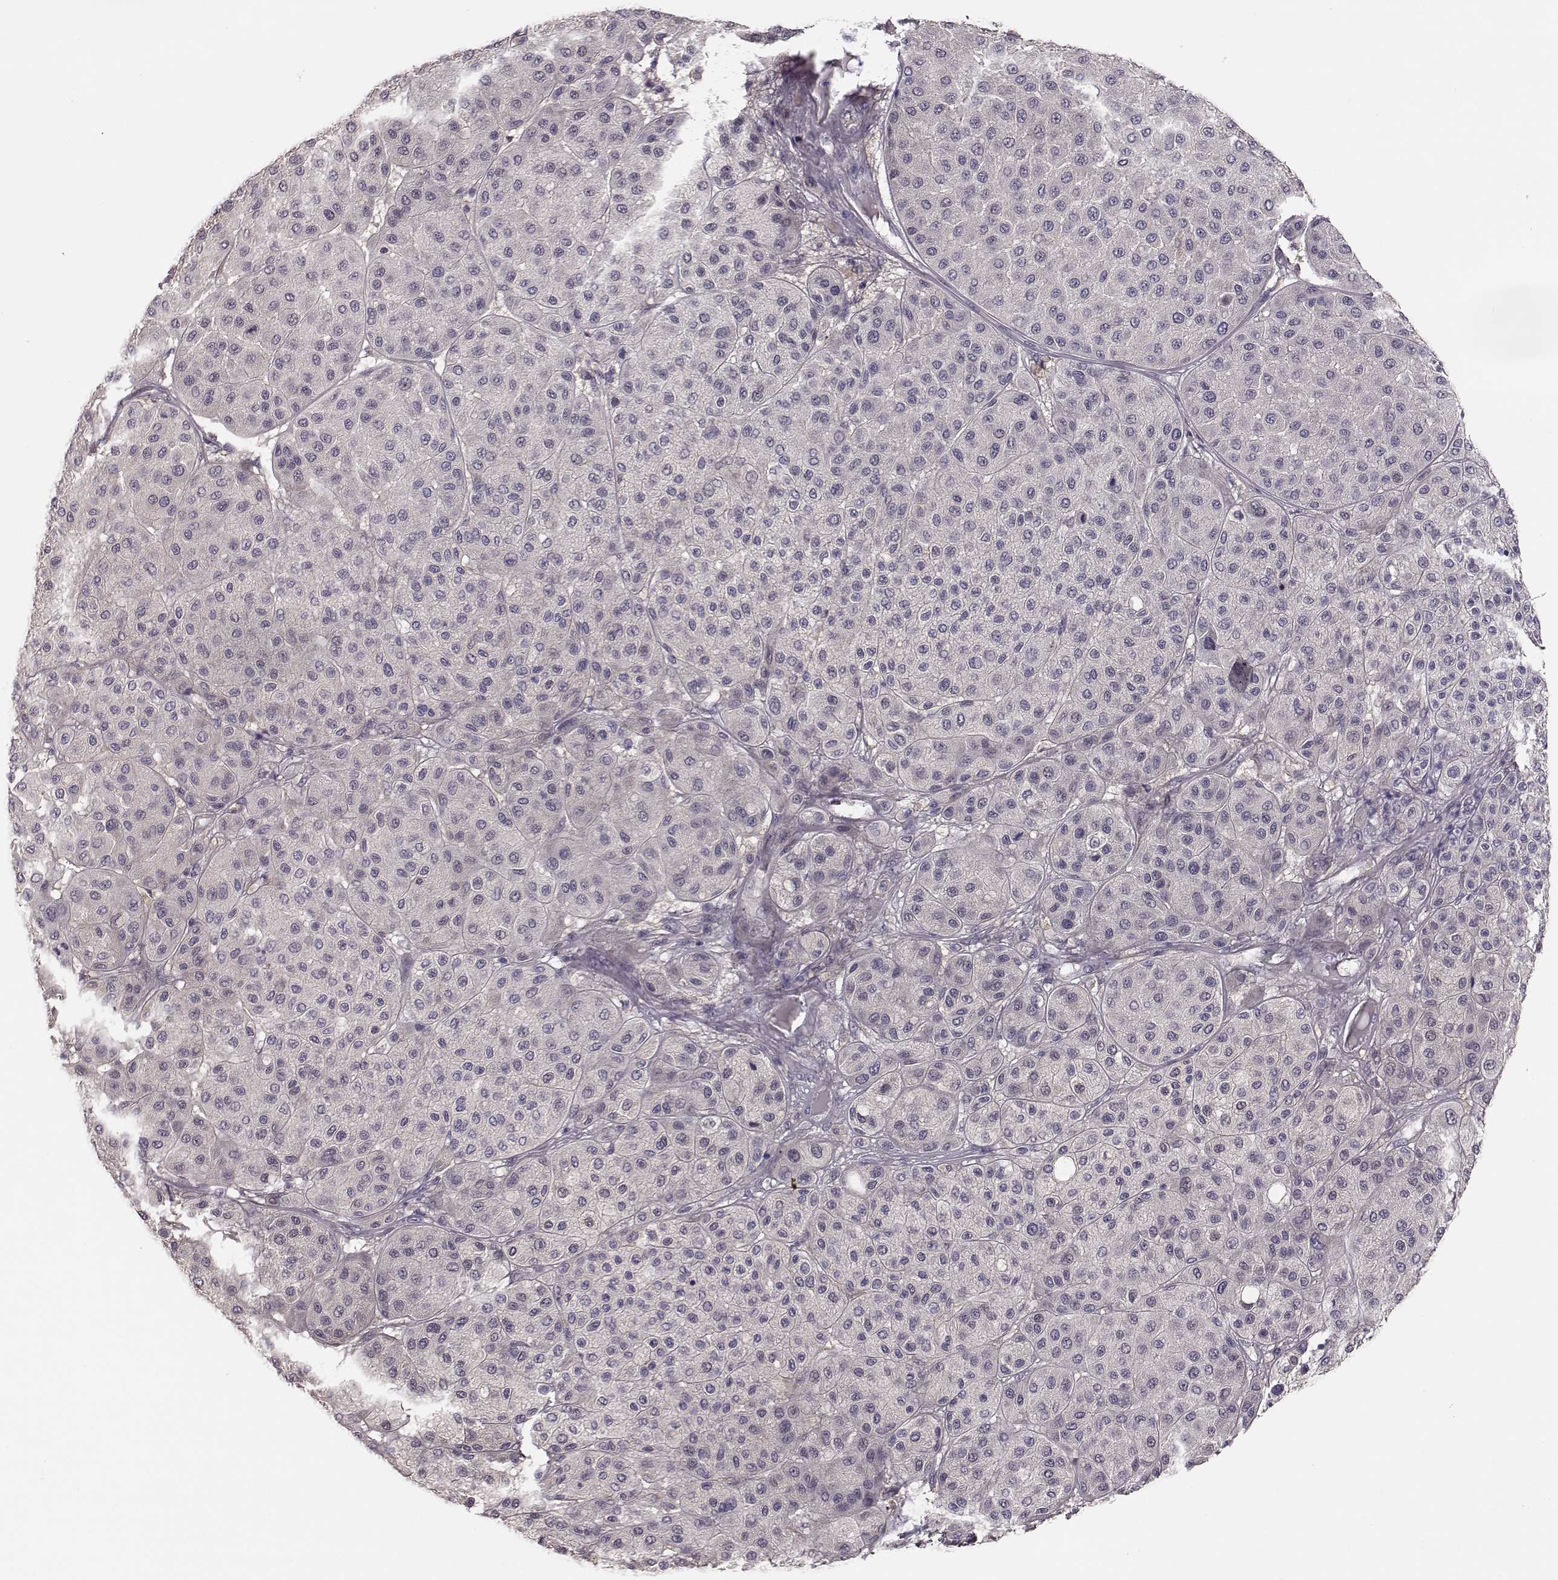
{"staining": {"intensity": "negative", "quantity": "none", "location": "none"}, "tissue": "melanoma", "cell_type": "Tumor cells", "image_type": "cancer", "snomed": [{"axis": "morphology", "description": "Malignant melanoma, Metastatic site"}, {"axis": "topography", "description": "Smooth muscle"}], "caption": "The image exhibits no significant expression in tumor cells of melanoma. (Brightfield microscopy of DAB (3,3'-diaminobenzidine) immunohistochemistry (IHC) at high magnification).", "gene": "GPR50", "patient": {"sex": "male", "age": 41}}